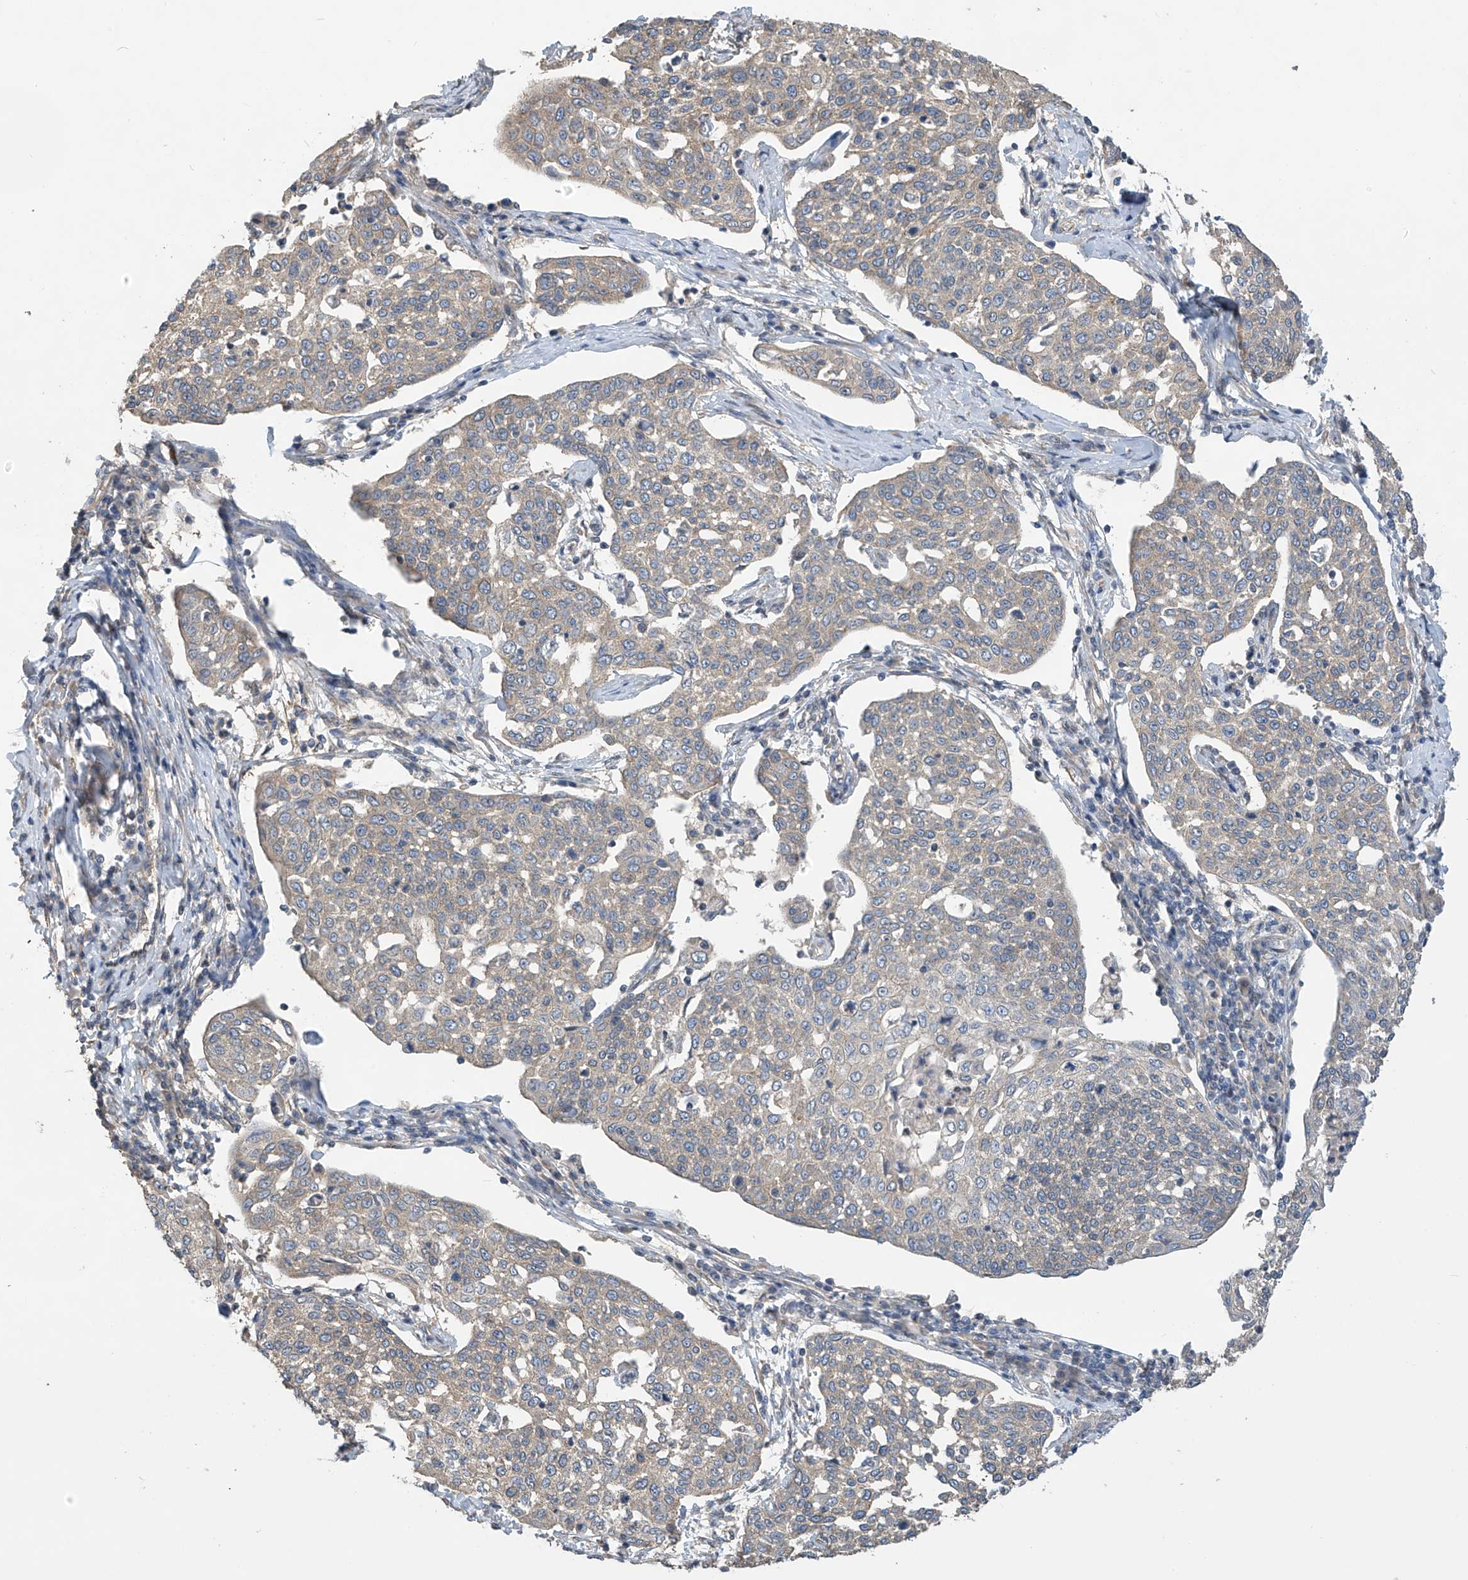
{"staining": {"intensity": "weak", "quantity": "25%-75%", "location": "cytoplasmic/membranous"}, "tissue": "cervical cancer", "cell_type": "Tumor cells", "image_type": "cancer", "snomed": [{"axis": "morphology", "description": "Squamous cell carcinoma, NOS"}, {"axis": "topography", "description": "Cervix"}], "caption": "Cervical cancer stained with a brown dye shows weak cytoplasmic/membranous positive staining in about 25%-75% of tumor cells.", "gene": "PHACTR4", "patient": {"sex": "female", "age": 34}}